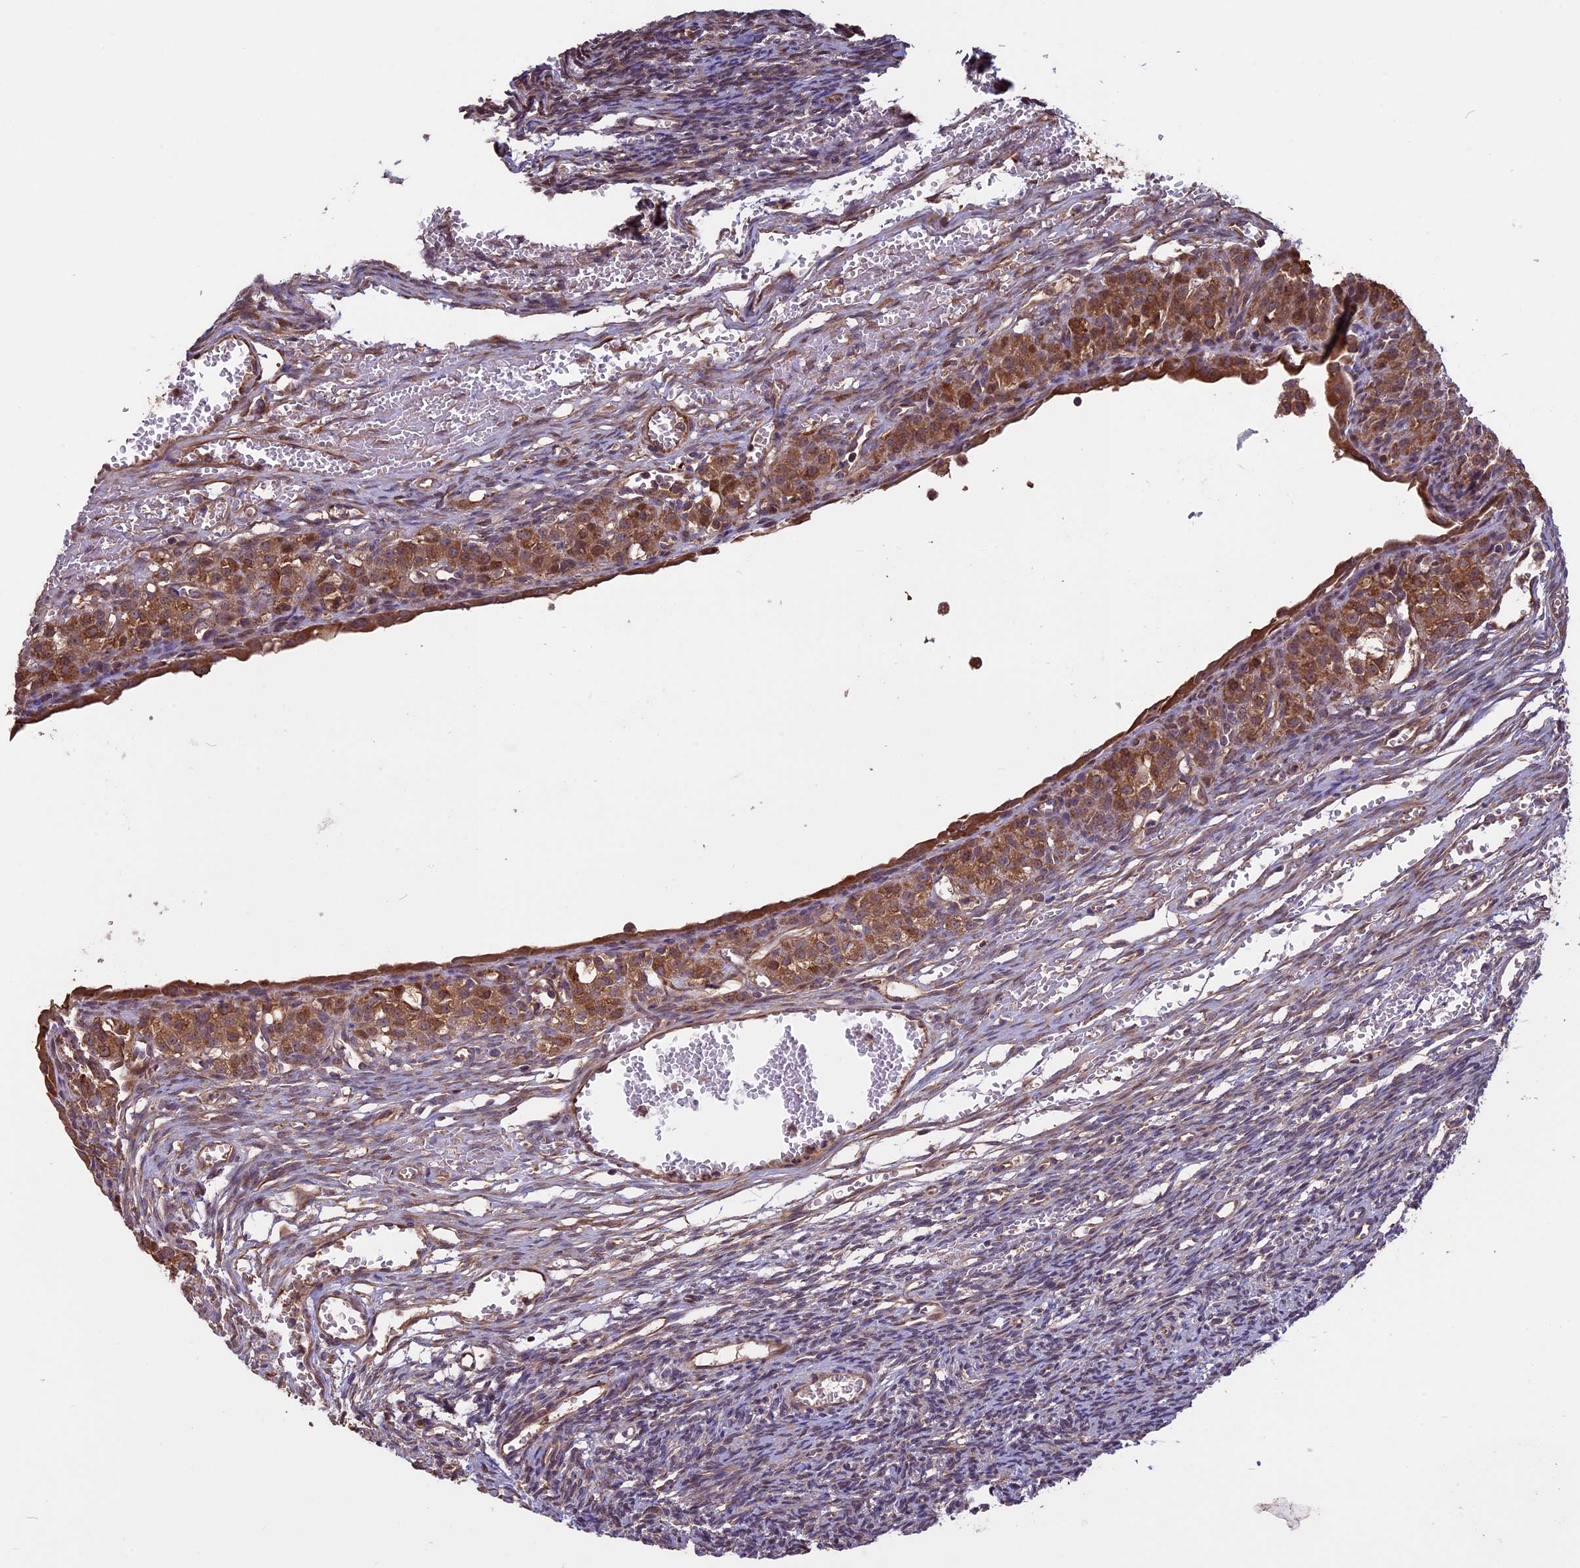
{"staining": {"intensity": "weak", "quantity": "<25%", "location": "cytoplasmic/membranous"}, "tissue": "ovary", "cell_type": "Ovarian stroma cells", "image_type": "normal", "snomed": [{"axis": "morphology", "description": "Normal tissue, NOS"}, {"axis": "topography", "description": "Ovary"}], "caption": "Immunohistochemistry (IHC) image of unremarkable ovary: ovary stained with DAB (3,3'-diaminobenzidine) exhibits no significant protein staining in ovarian stroma cells.", "gene": "VWA3A", "patient": {"sex": "female", "age": 39}}